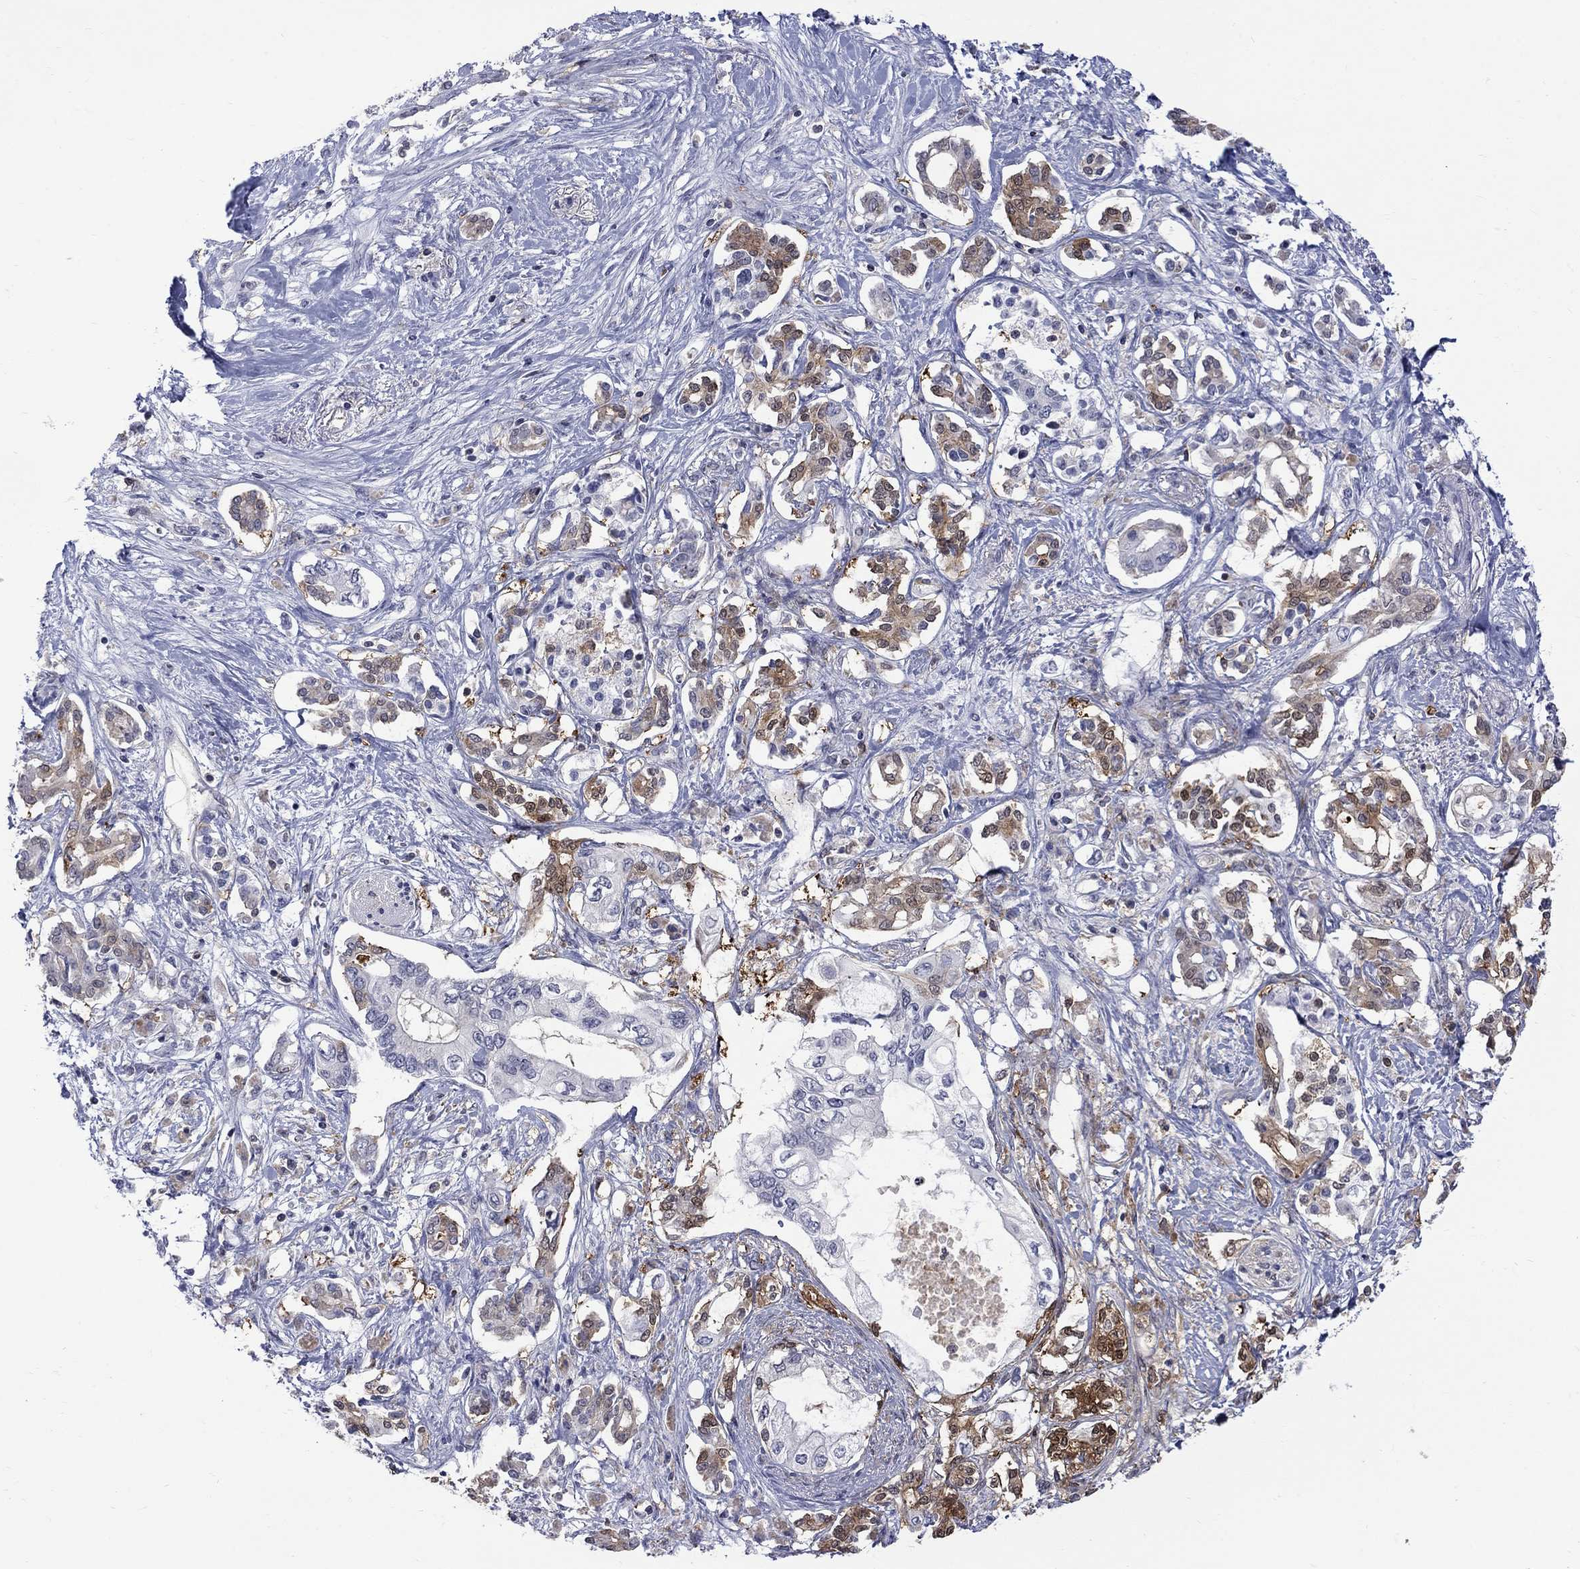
{"staining": {"intensity": "moderate", "quantity": "25%-75%", "location": "cytoplasmic/membranous"}, "tissue": "pancreatic cancer", "cell_type": "Tumor cells", "image_type": "cancer", "snomed": [{"axis": "morphology", "description": "Adenocarcinoma, NOS"}, {"axis": "topography", "description": "Pancreas"}], "caption": "Pancreatic adenocarcinoma stained for a protein reveals moderate cytoplasmic/membranous positivity in tumor cells.", "gene": "HKDC1", "patient": {"sex": "female", "age": 63}}